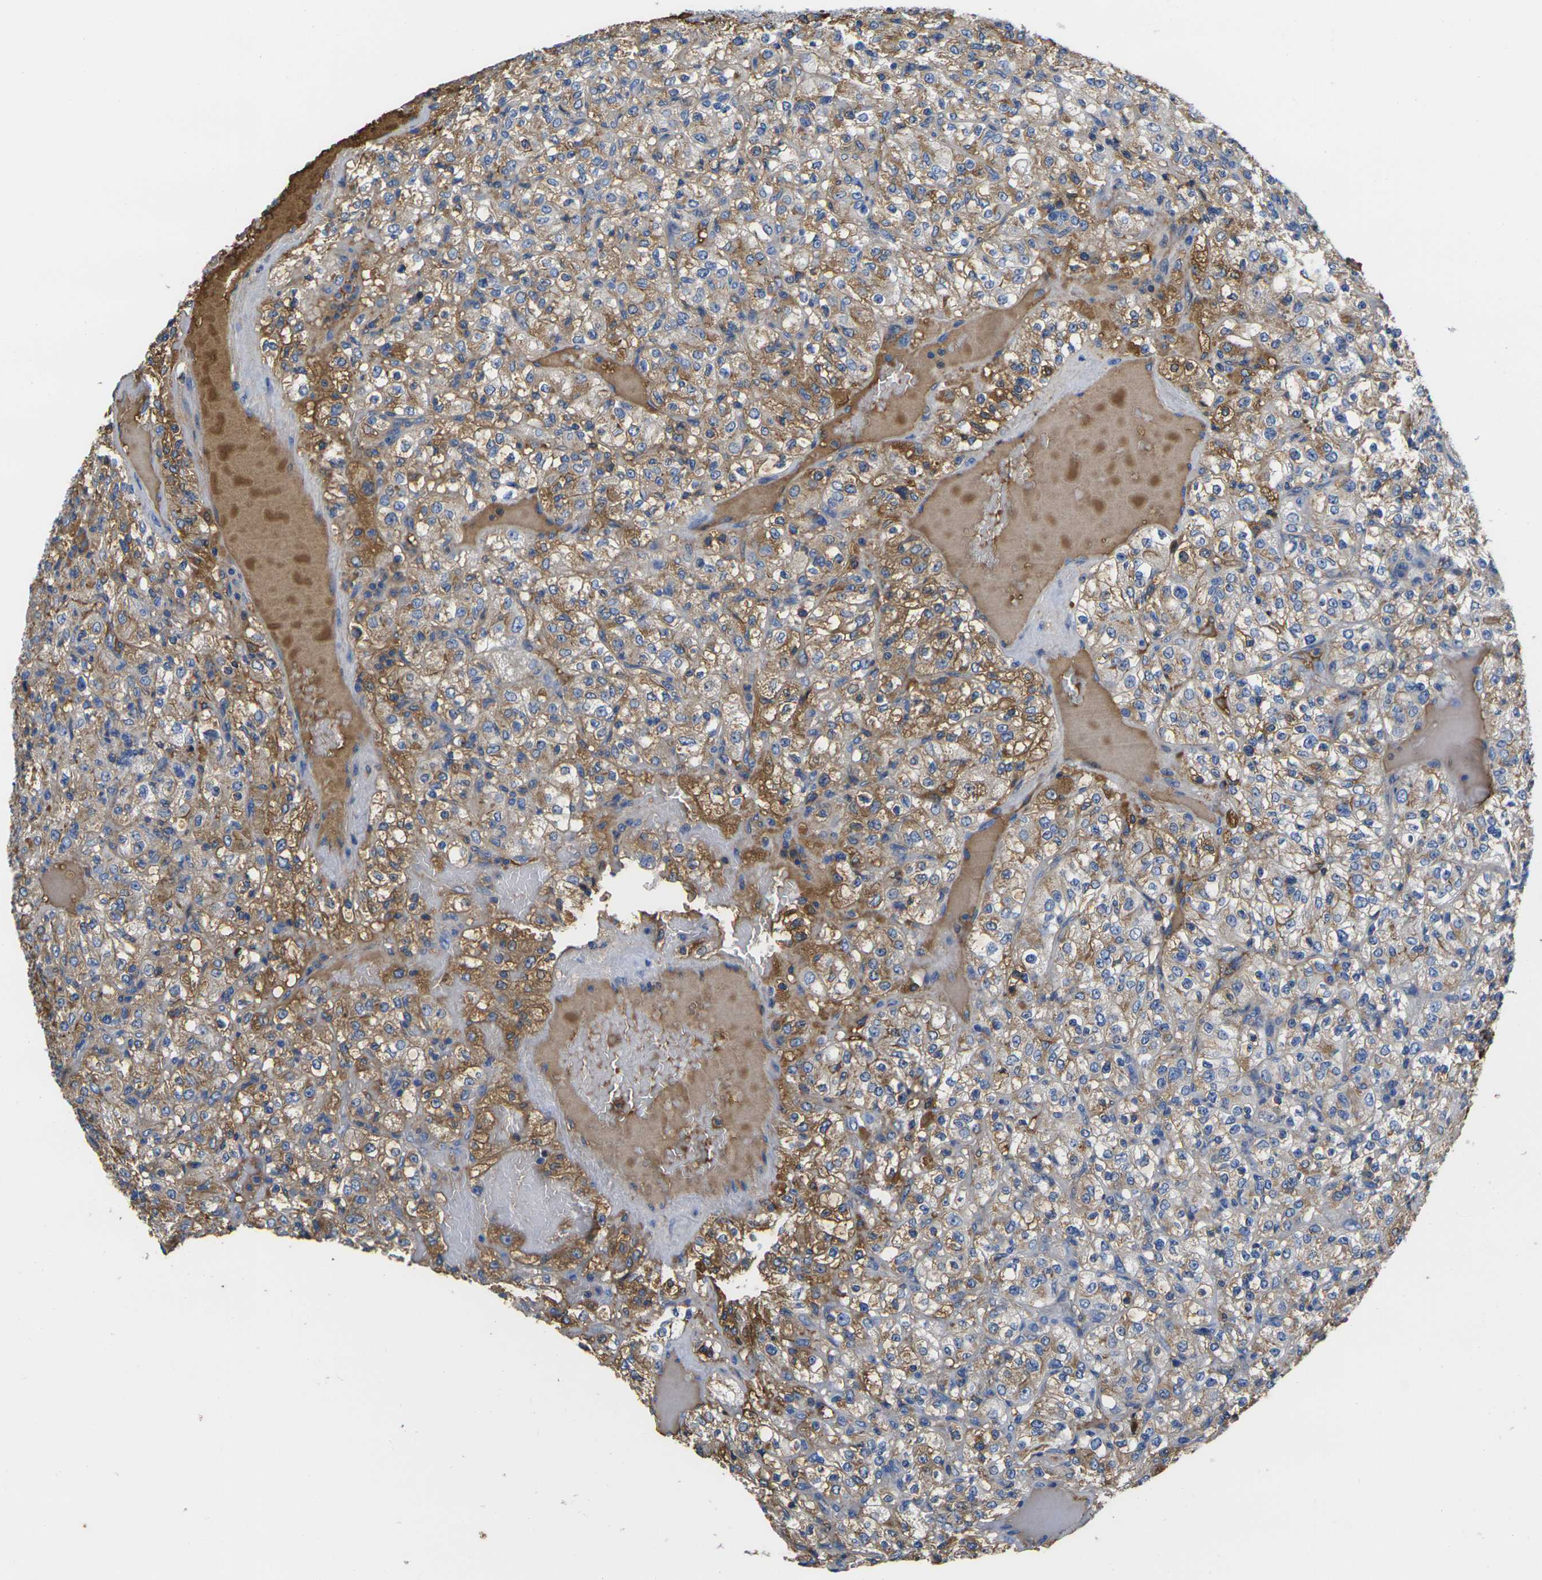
{"staining": {"intensity": "moderate", "quantity": ">75%", "location": "cytoplasmic/membranous"}, "tissue": "renal cancer", "cell_type": "Tumor cells", "image_type": "cancer", "snomed": [{"axis": "morphology", "description": "Normal tissue, NOS"}, {"axis": "morphology", "description": "Adenocarcinoma, NOS"}, {"axis": "topography", "description": "Kidney"}], "caption": "The histopathology image demonstrates a brown stain indicating the presence of a protein in the cytoplasmic/membranous of tumor cells in renal adenocarcinoma.", "gene": "GREM2", "patient": {"sex": "female", "age": 72}}